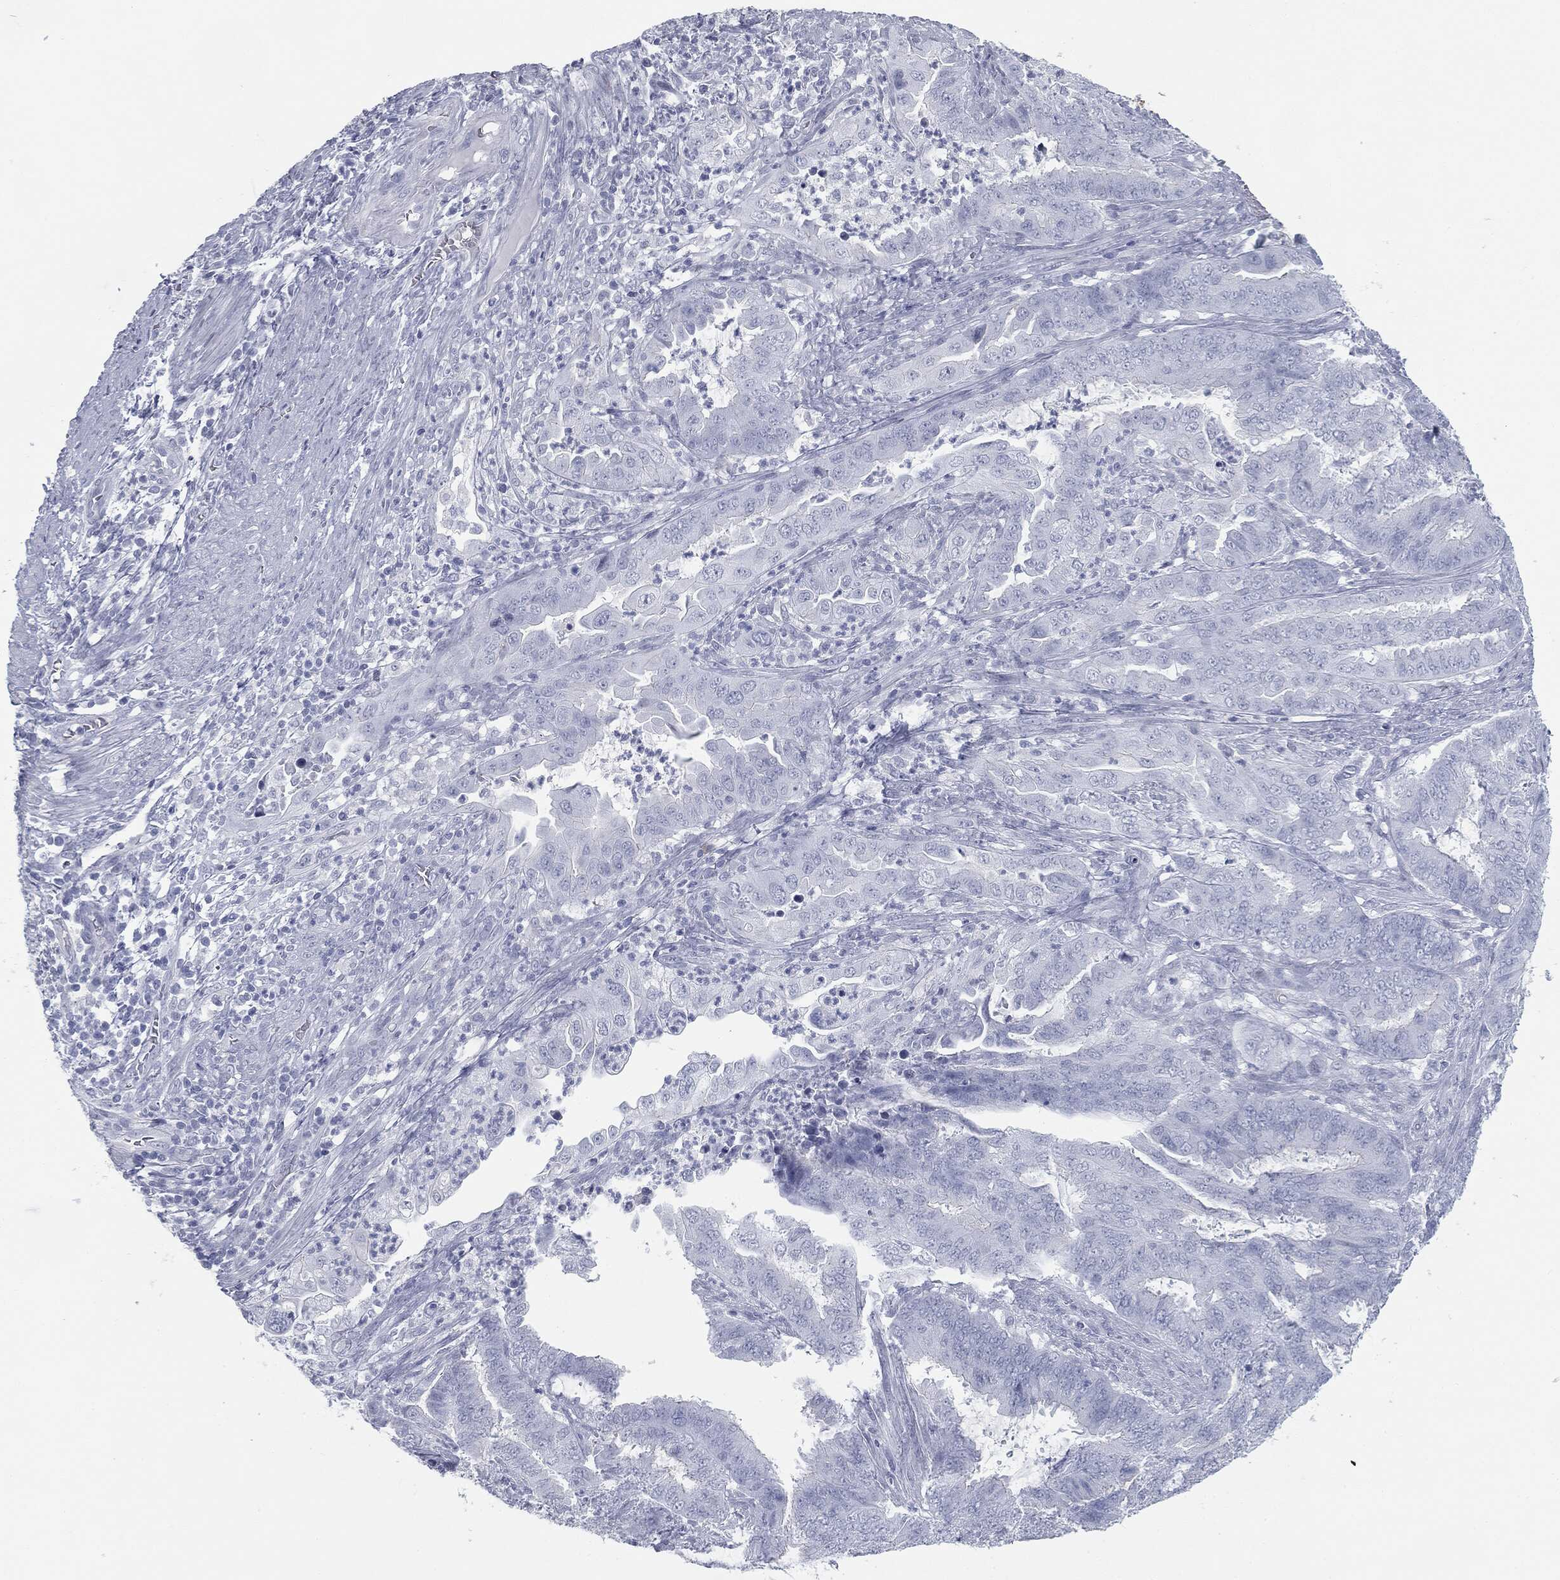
{"staining": {"intensity": "negative", "quantity": "none", "location": "none"}, "tissue": "endometrial cancer", "cell_type": "Tumor cells", "image_type": "cancer", "snomed": [{"axis": "morphology", "description": "Adenocarcinoma, NOS"}, {"axis": "topography", "description": "Endometrium"}], "caption": "Photomicrograph shows no protein expression in tumor cells of endometrial cancer (adenocarcinoma) tissue. (Stains: DAB immunohistochemistry (IHC) with hematoxylin counter stain, Microscopy: brightfield microscopy at high magnification).", "gene": "TPO", "patient": {"sex": "female", "age": 51}}